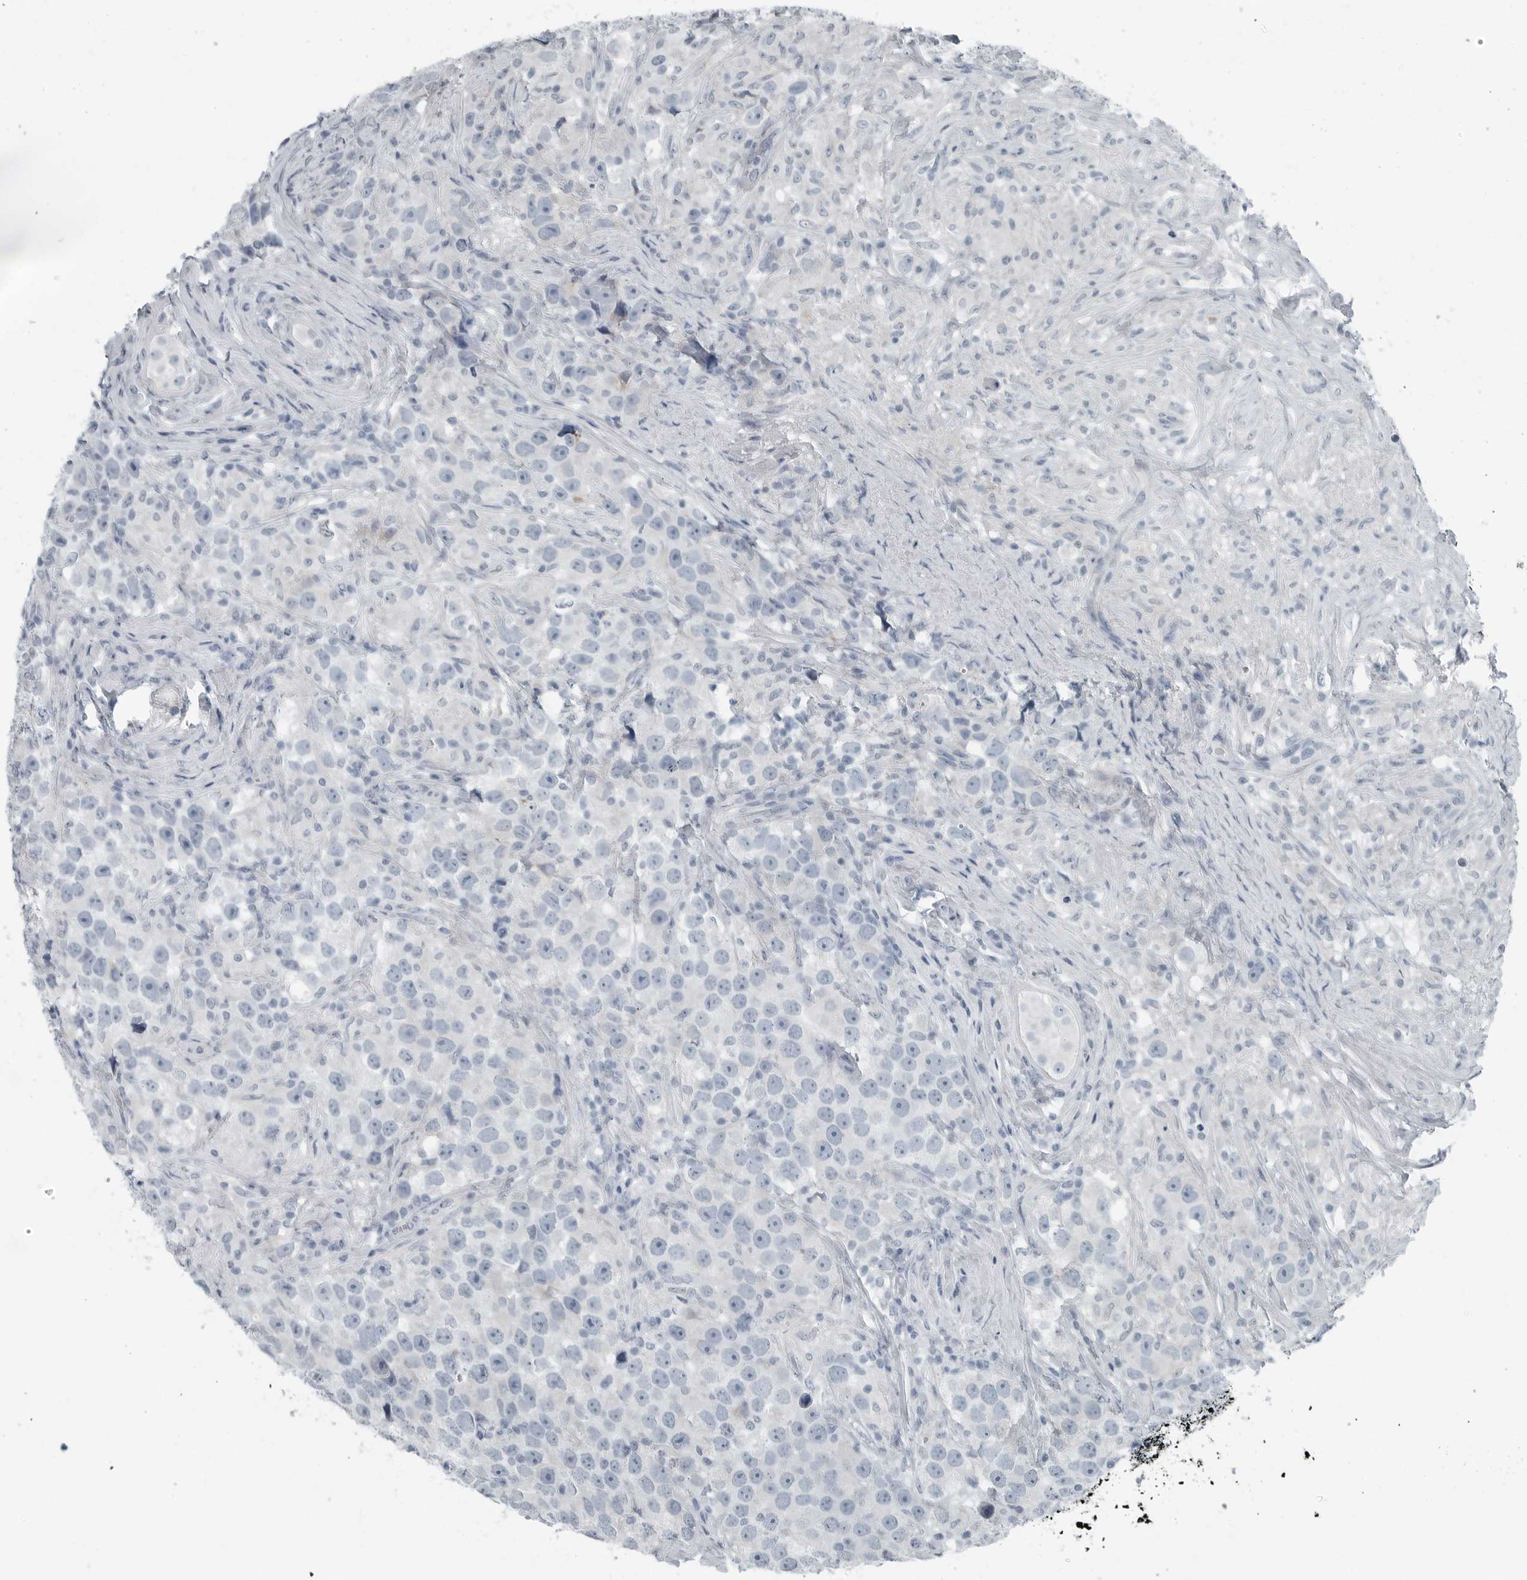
{"staining": {"intensity": "negative", "quantity": "none", "location": "none"}, "tissue": "testis cancer", "cell_type": "Tumor cells", "image_type": "cancer", "snomed": [{"axis": "morphology", "description": "Seminoma, NOS"}, {"axis": "topography", "description": "Testis"}], "caption": "Tumor cells are negative for brown protein staining in testis cancer.", "gene": "ZPBP2", "patient": {"sex": "male", "age": 49}}